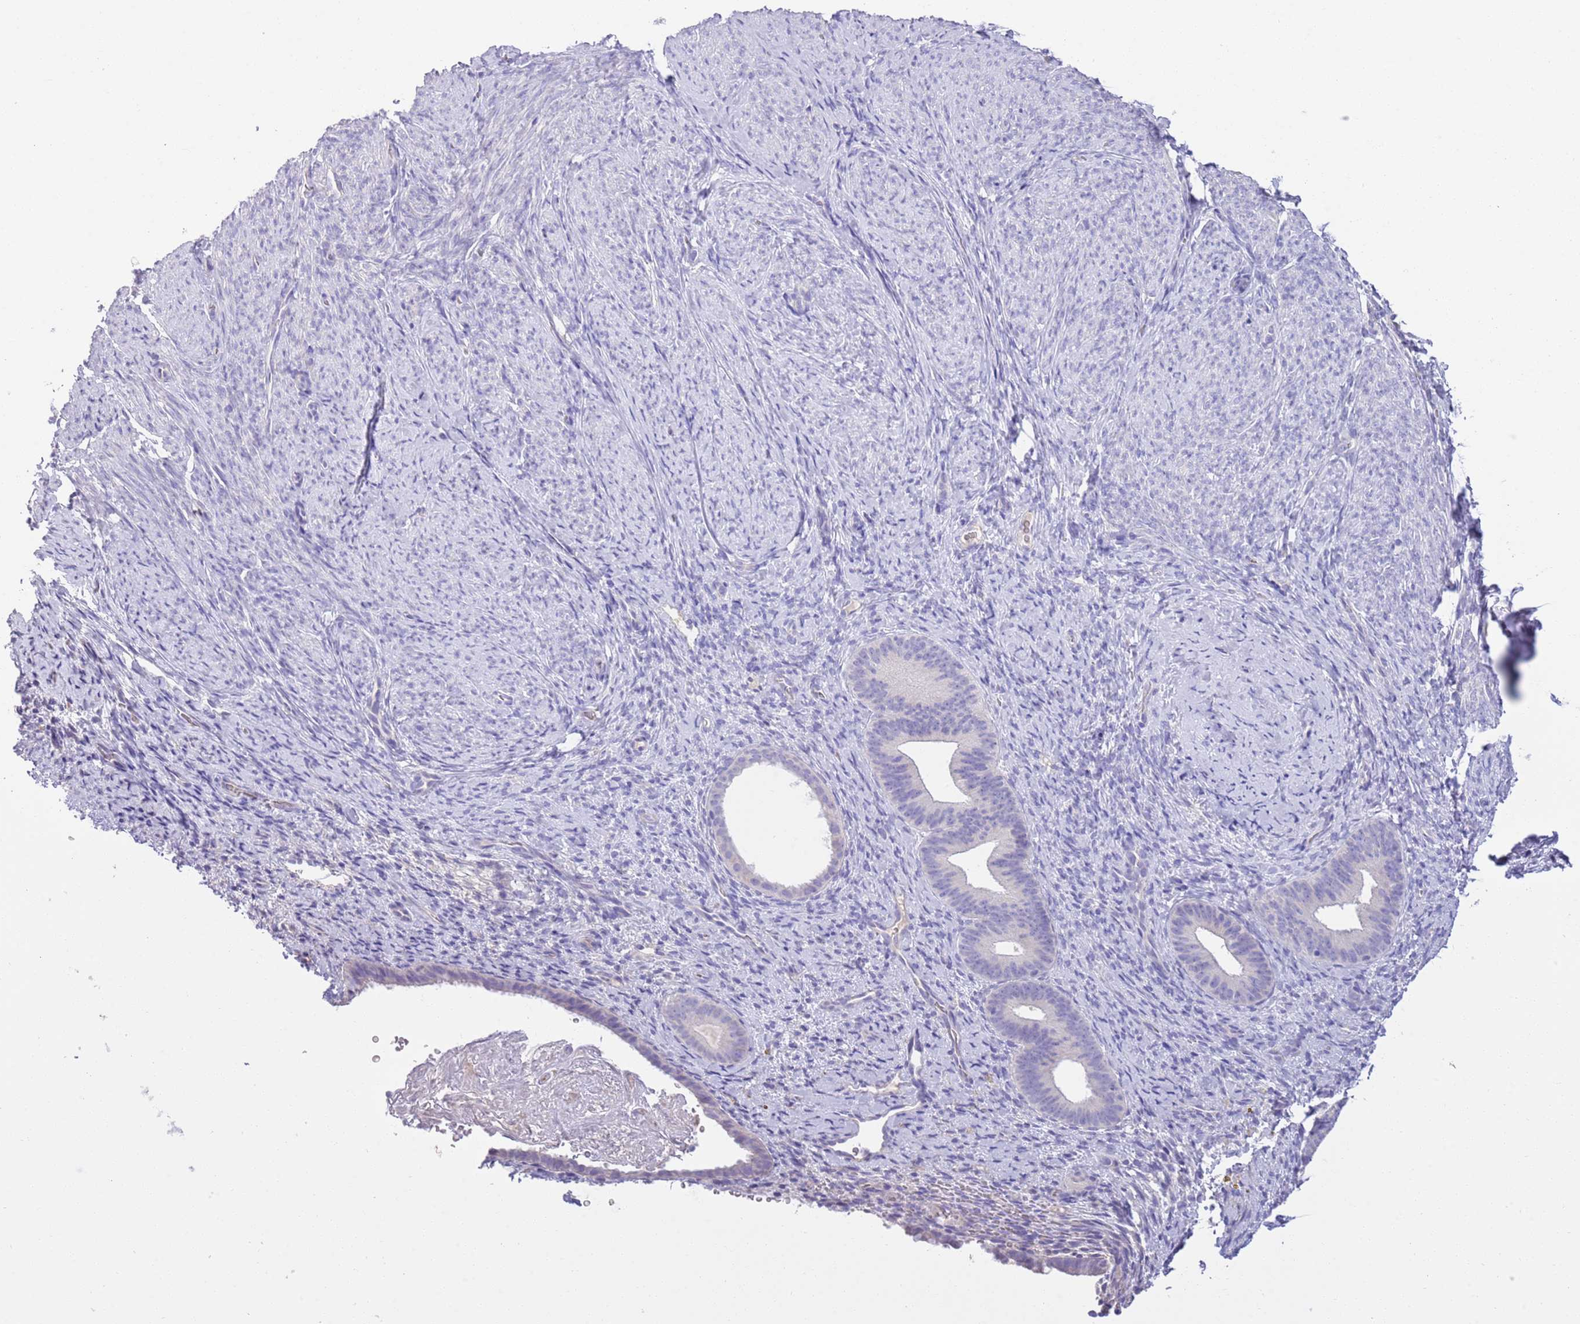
{"staining": {"intensity": "negative", "quantity": "none", "location": "none"}, "tissue": "endometrium", "cell_type": "Cells in endometrial stroma", "image_type": "normal", "snomed": [{"axis": "morphology", "description": "Normal tissue, NOS"}, {"axis": "topography", "description": "Endometrium"}], "caption": "Immunohistochemistry (IHC) photomicrograph of unremarkable endometrium stained for a protein (brown), which shows no positivity in cells in endometrial stroma. (DAB (3,3'-diaminobenzidine) IHC with hematoxylin counter stain).", "gene": "SFTPA1", "patient": {"sex": "female", "age": 65}}